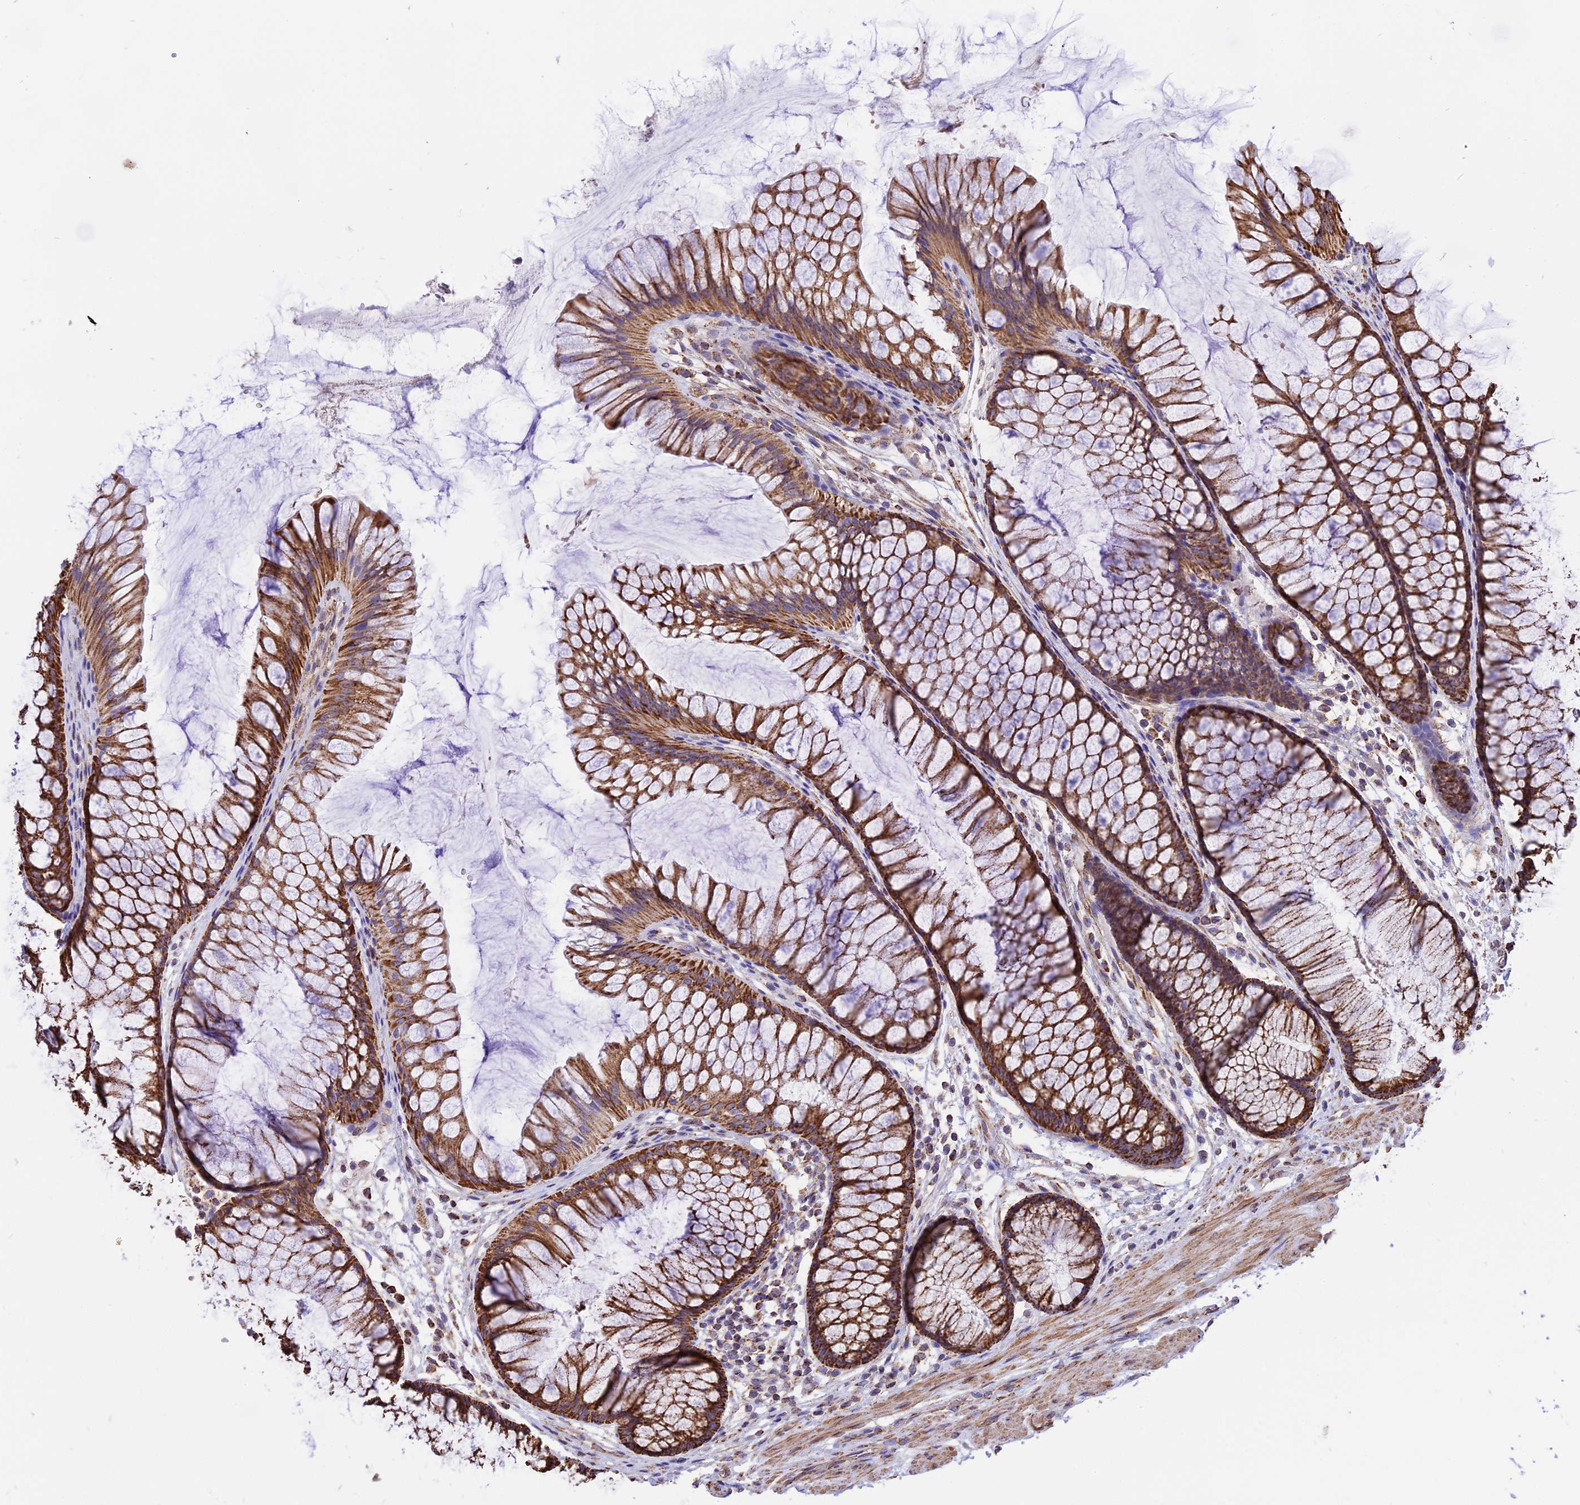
{"staining": {"intensity": "strong", "quantity": ">75%", "location": "cytoplasmic/membranous"}, "tissue": "colon", "cell_type": "Endothelial cells", "image_type": "normal", "snomed": [{"axis": "morphology", "description": "Normal tissue, NOS"}, {"axis": "topography", "description": "Colon"}], "caption": "Endothelial cells demonstrate high levels of strong cytoplasmic/membranous staining in about >75% of cells in normal colon.", "gene": "TTC4", "patient": {"sex": "female", "age": 82}}